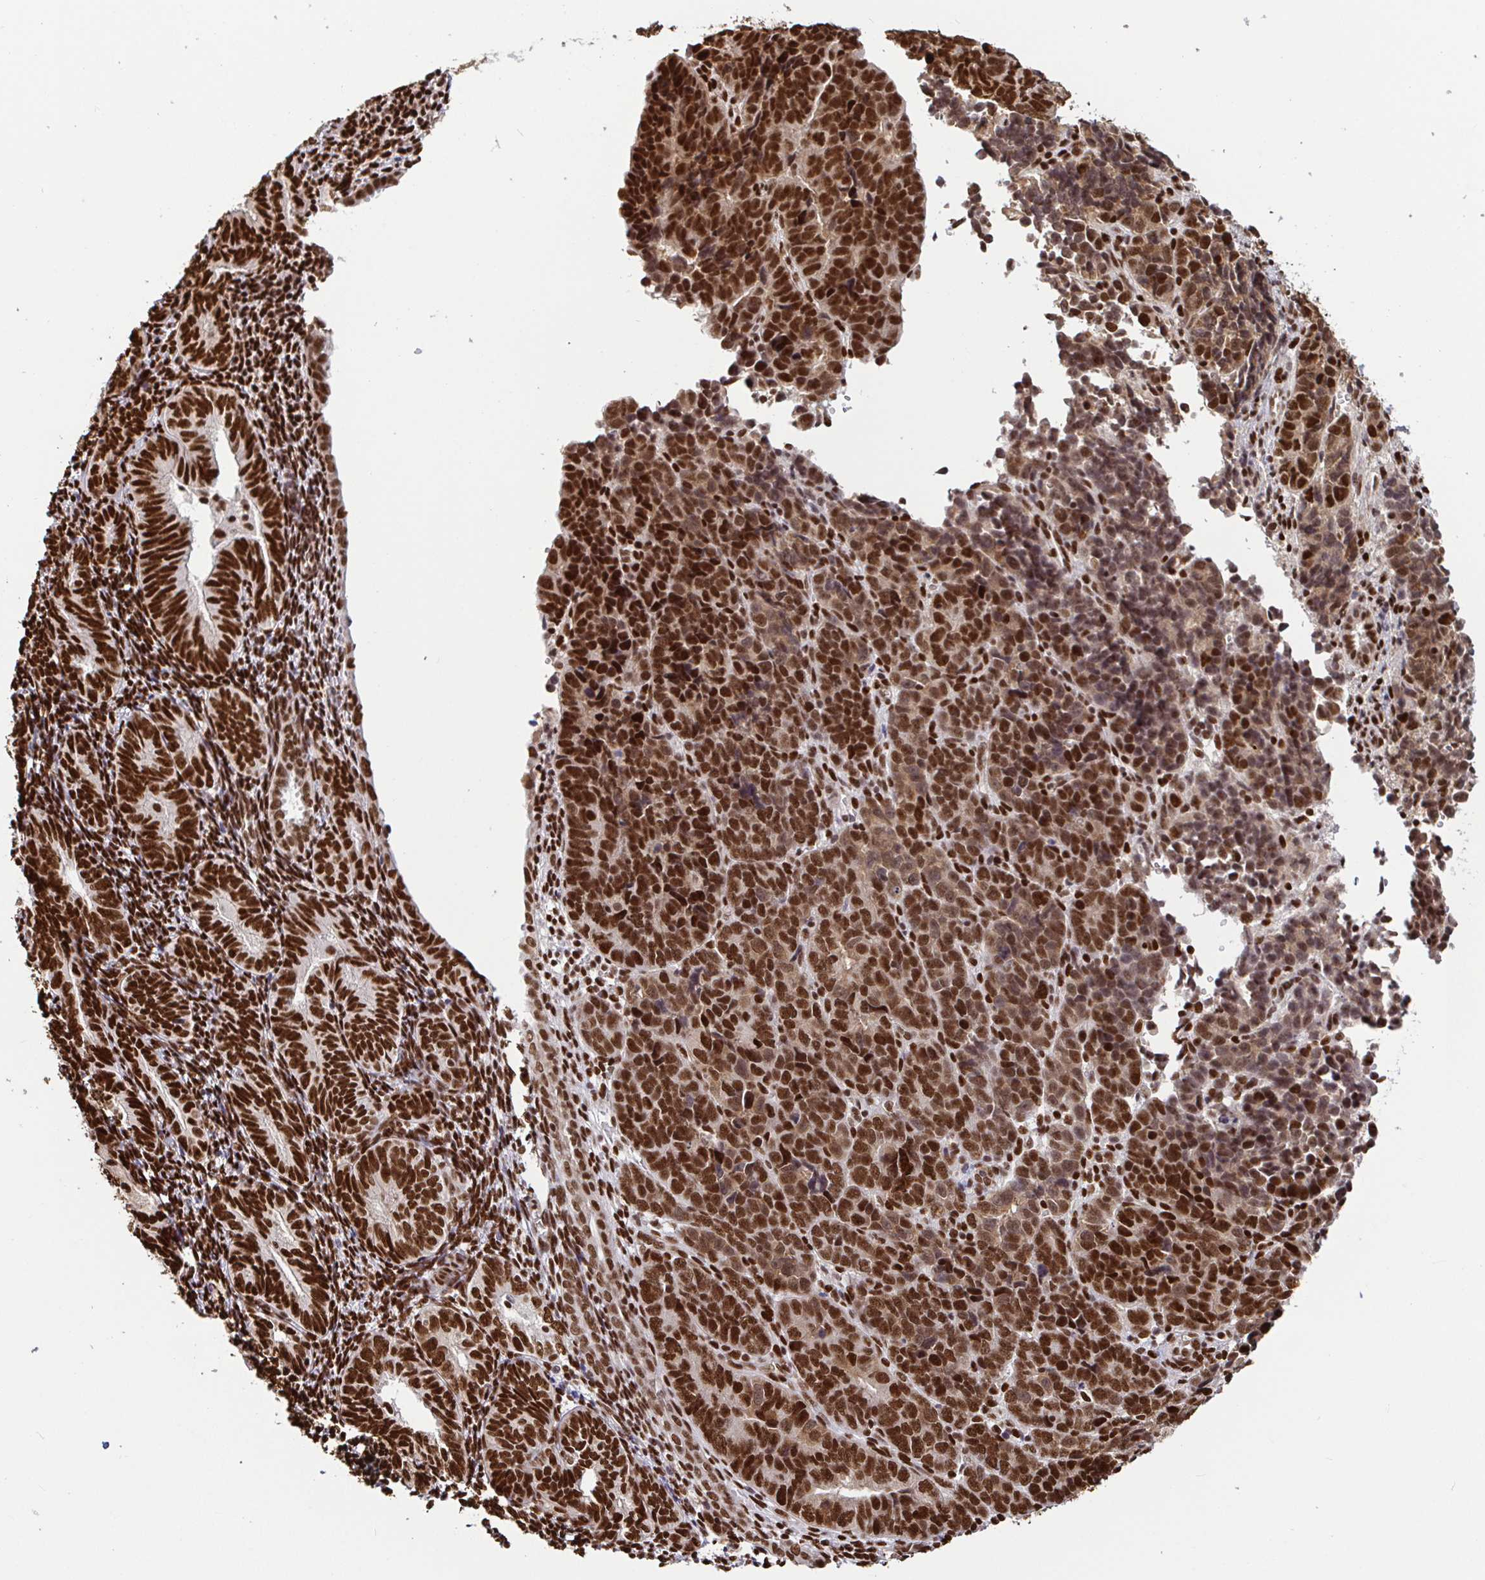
{"staining": {"intensity": "strong", "quantity": ">75%", "location": "nuclear"}, "tissue": "endometrial cancer", "cell_type": "Tumor cells", "image_type": "cancer", "snomed": [{"axis": "morphology", "description": "Adenocarcinoma, NOS"}, {"axis": "topography", "description": "Endometrium"}], "caption": "High-magnification brightfield microscopy of endometrial cancer stained with DAB (brown) and counterstained with hematoxylin (blue). tumor cells exhibit strong nuclear staining is appreciated in about>75% of cells.", "gene": "SP3", "patient": {"sex": "female", "age": 82}}